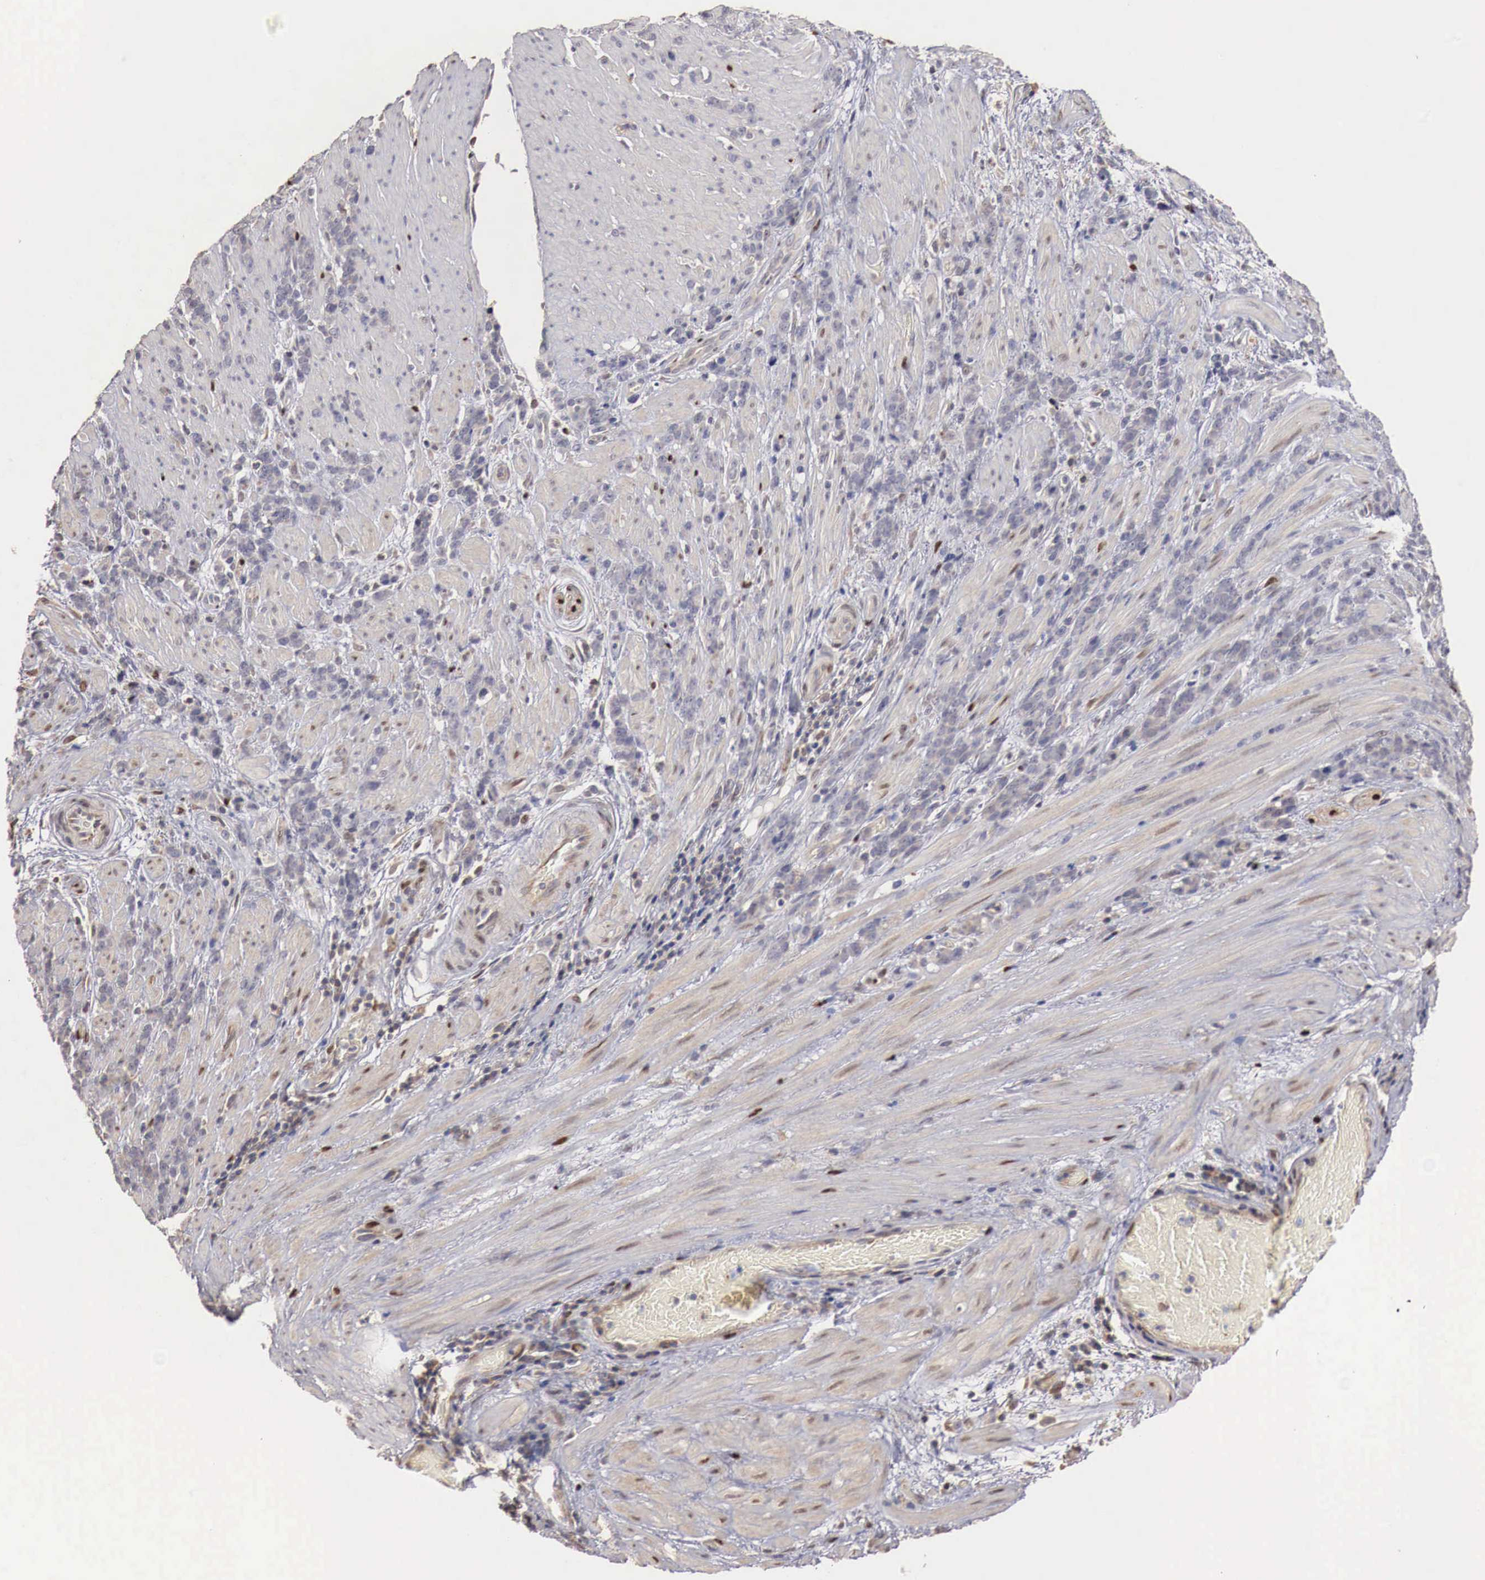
{"staining": {"intensity": "negative", "quantity": "none", "location": "none"}, "tissue": "stomach cancer", "cell_type": "Tumor cells", "image_type": "cancer", "snomed": [{"axis": "morphology", "description": "Adenocarcinoma, NOS"}, {"axis": "topography", "description": "Stomach, lower"}], "caption": "The image reveals no significant staining in tumor cells of adenocarcinoma (stomach).", "gene": "KHDRBS2", "patient": {"sex": "male", "age": 88}}